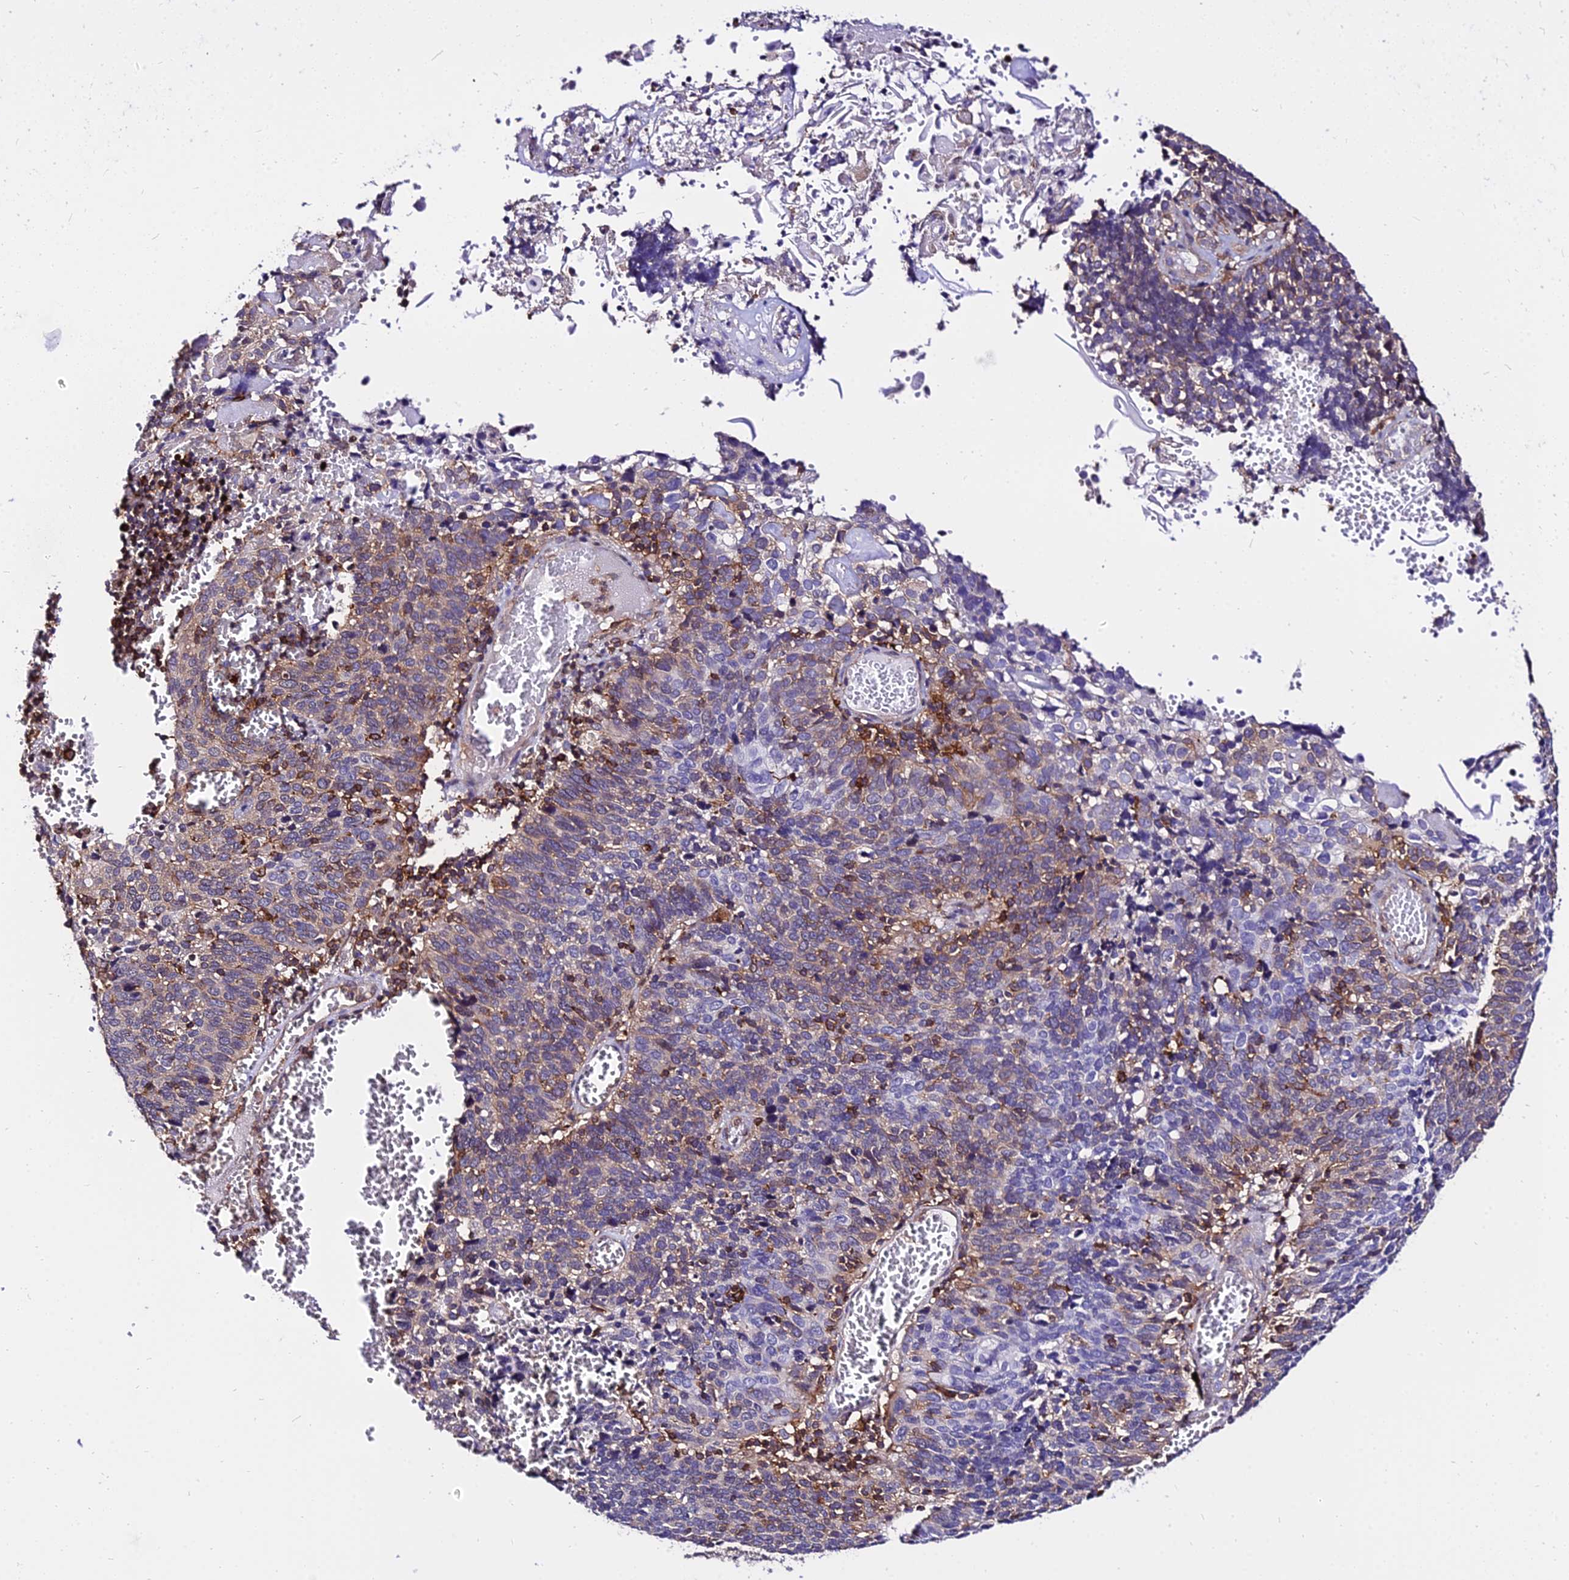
{"staining": {"intensity": "weak", "quantity": "25%-75%", "location": "cytoplasmic/membranous"}, "tissue": "cervical cancer", "cell_type": "Tumor cells", "image_type": "cancer", "snomed": [{"axis": "morphology", "description": "Squamous cell carcinoma, NOS"}, {"axis": "topography", "description": "Cervix"}], "caption": "Tumor cells display low levels of weak cytoplasmic/membranous positivity in approximately 25%-75% of cells in cervical cancer.", "gene": "CSRP1", "patient": {"sex": "female", "age": 39}}